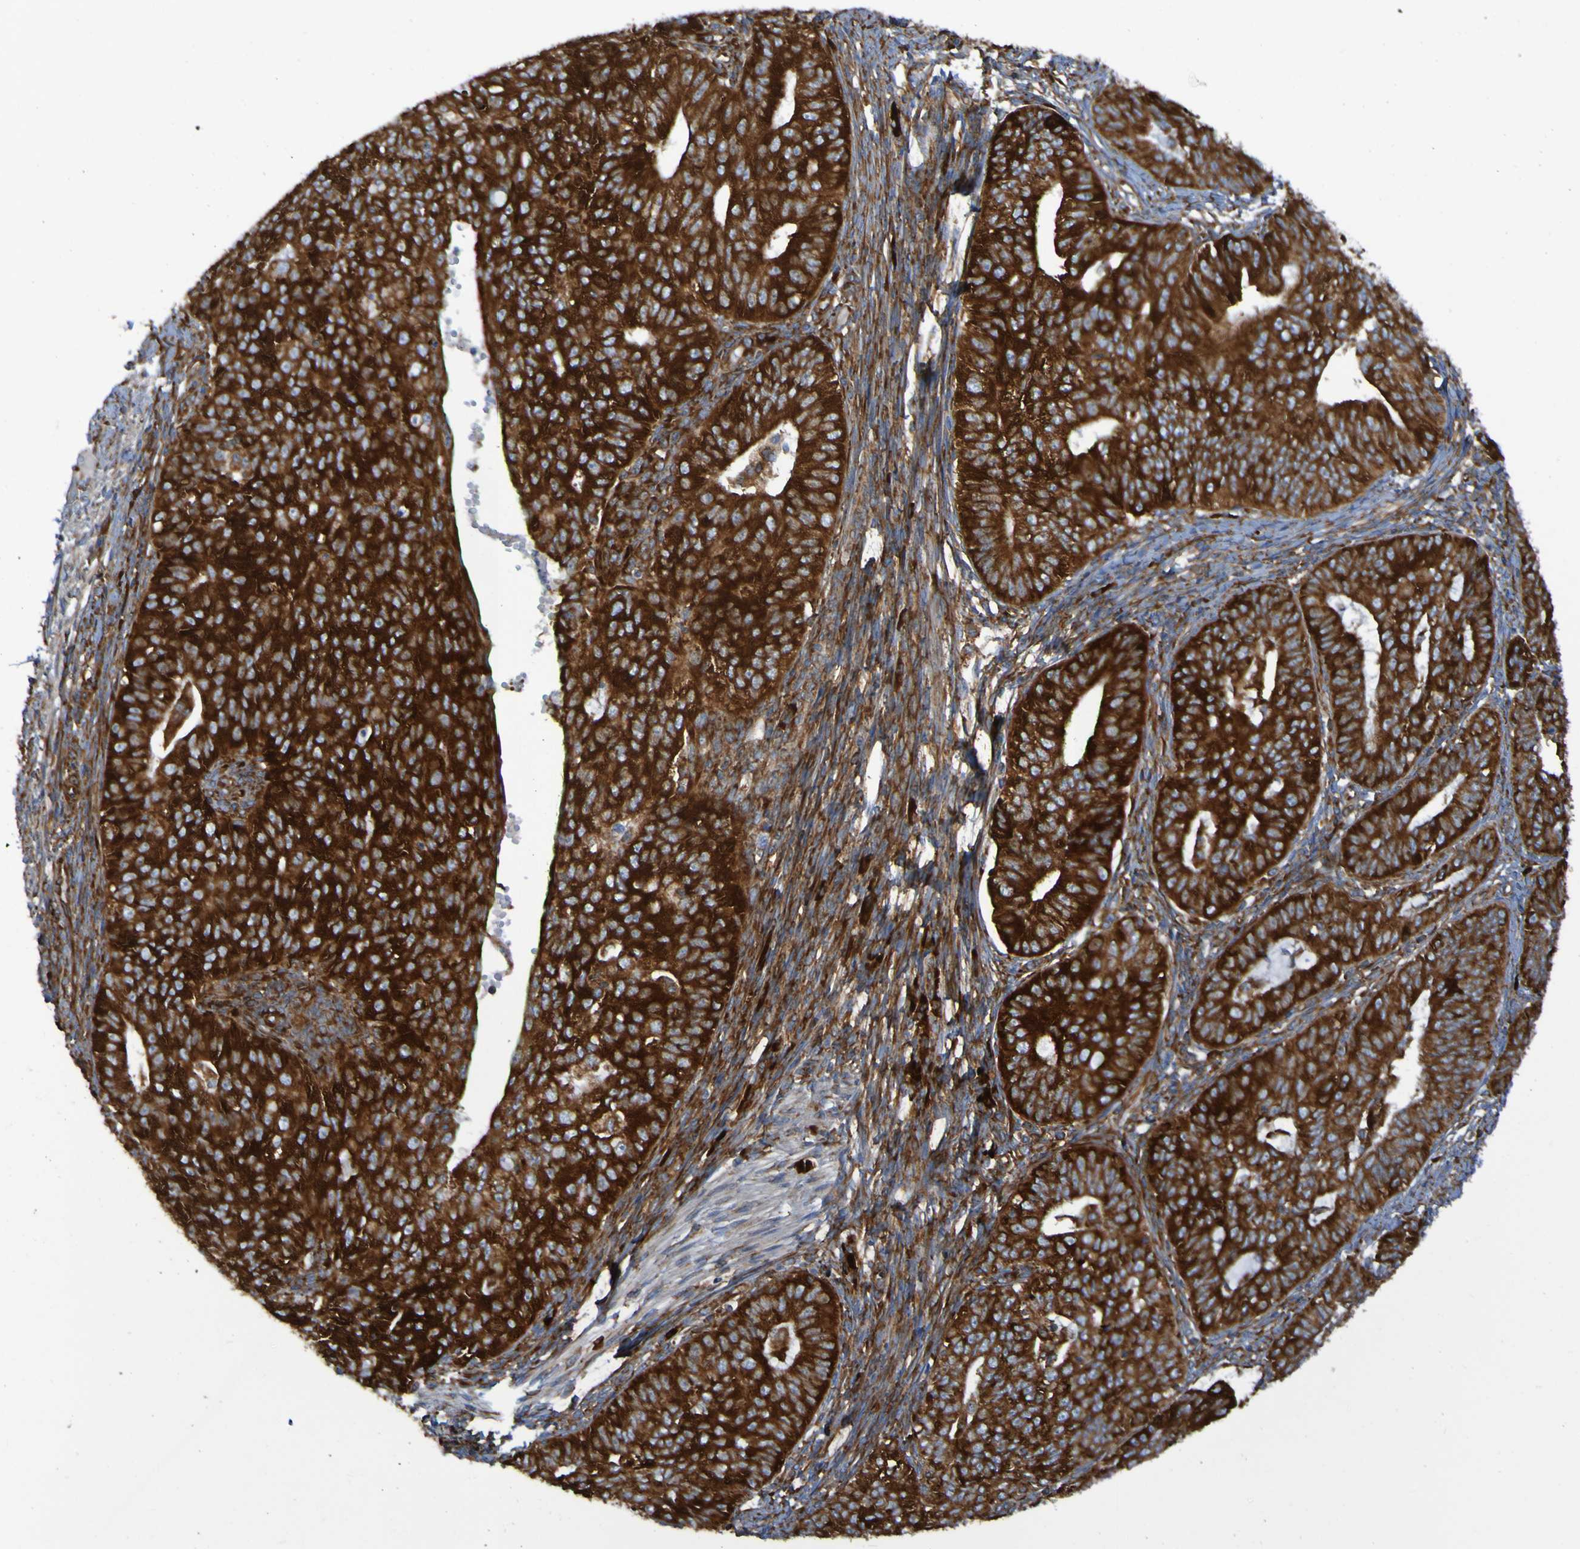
{"staining": {"intensity": "strong", "quantity": ">75%", "location": "cytoplasmic/membranous"}, "tissue": "endometrial cancer", "cell_type": "Tumor cells", "image_type": "cancer", "snomed": [{"axis": "morphology", "description": "Adenocarcinoma, NOS"}, {"axis": "topography", "description": "Endometrium"}], "caption": "Immunohistochemical staining of endometrial cancer (adenocarcinoma) reveals high levels of strong cytoplasmic/membranous expression in approximately >75% of tumor cells.", "gene": "RPL10", "patient": {"sex": "female", "age": 32}}